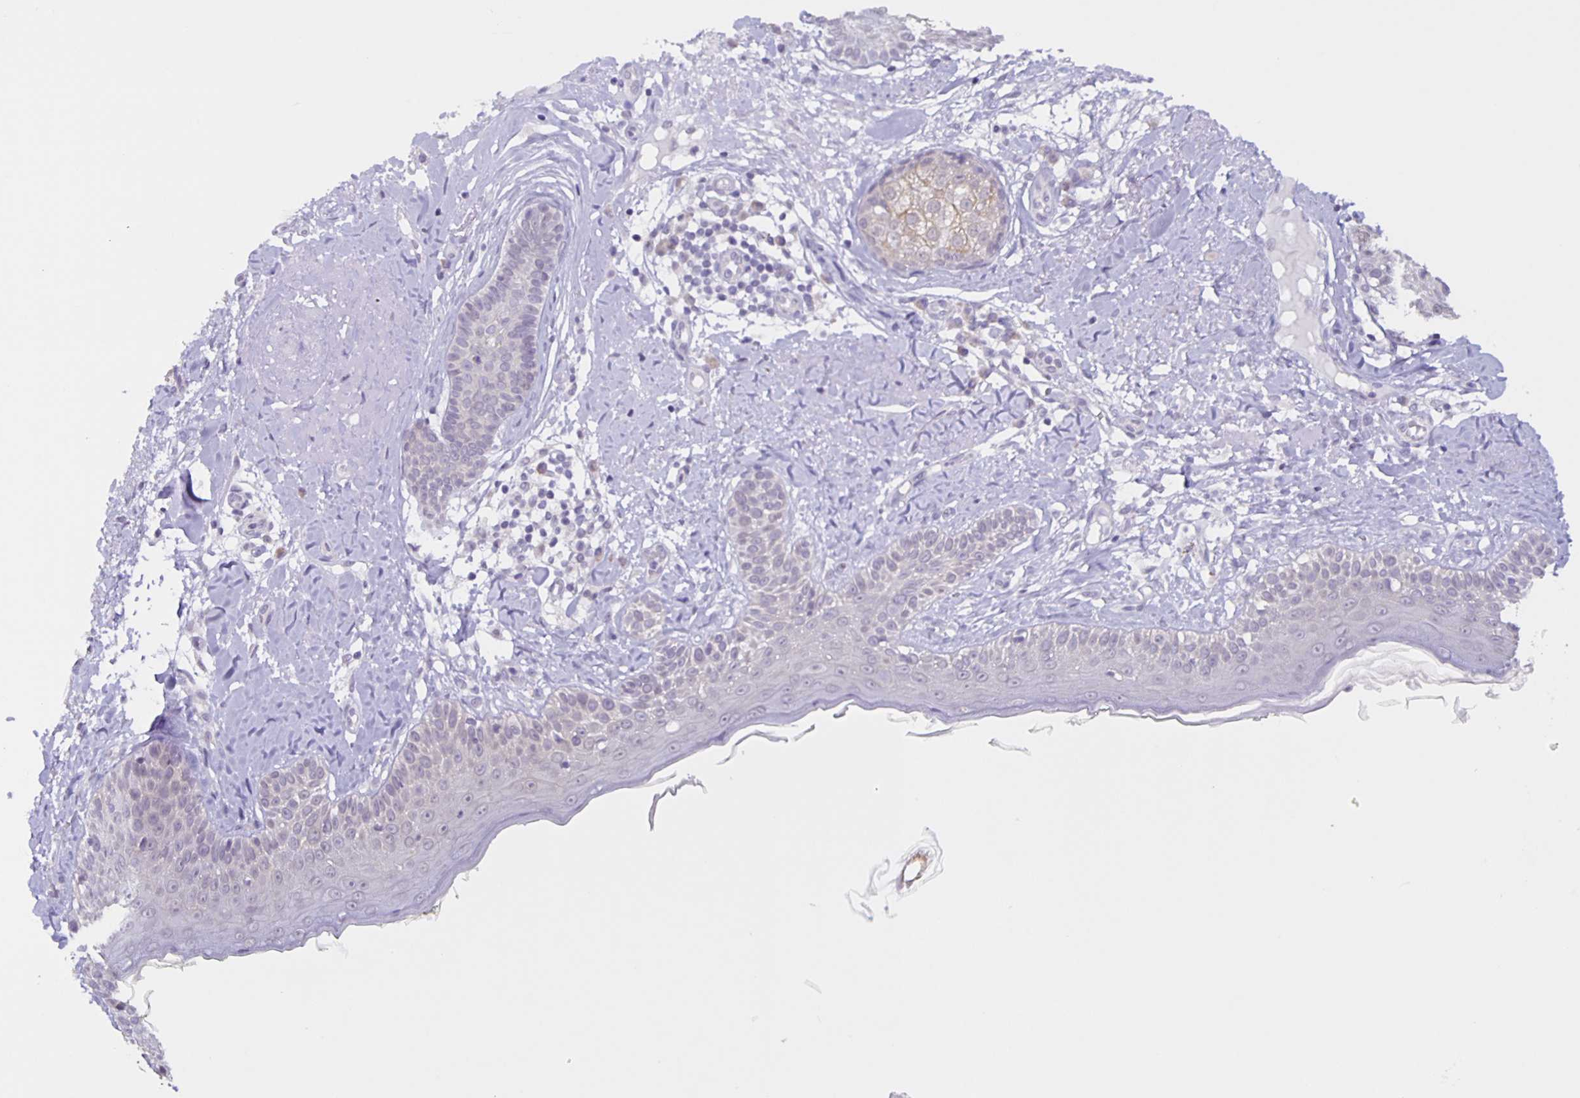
{"staining": {"intensity": "negative", "quantity": "none", "location": "none"}, "tissue": "skin", "cell_type": "Fibroblasts", "image_type": "normal", "snomed": [{"axis": "morphology", "description": "Normal tissue, NOS"}, {"axis": "topography", "description": "Skin"}], "caption": "This is a histopathology image of IHC staining of unremarkable skin, which shows no expression in fibroblasts. (Stains: DAB (3,3'-diaminobenzidine) IHC with hematoxylin counter stain, Microscopy: brightfield microscopy at high magnification).", "gene": "SLC12A3", "patient": {"sex": "male", "age": 73}}